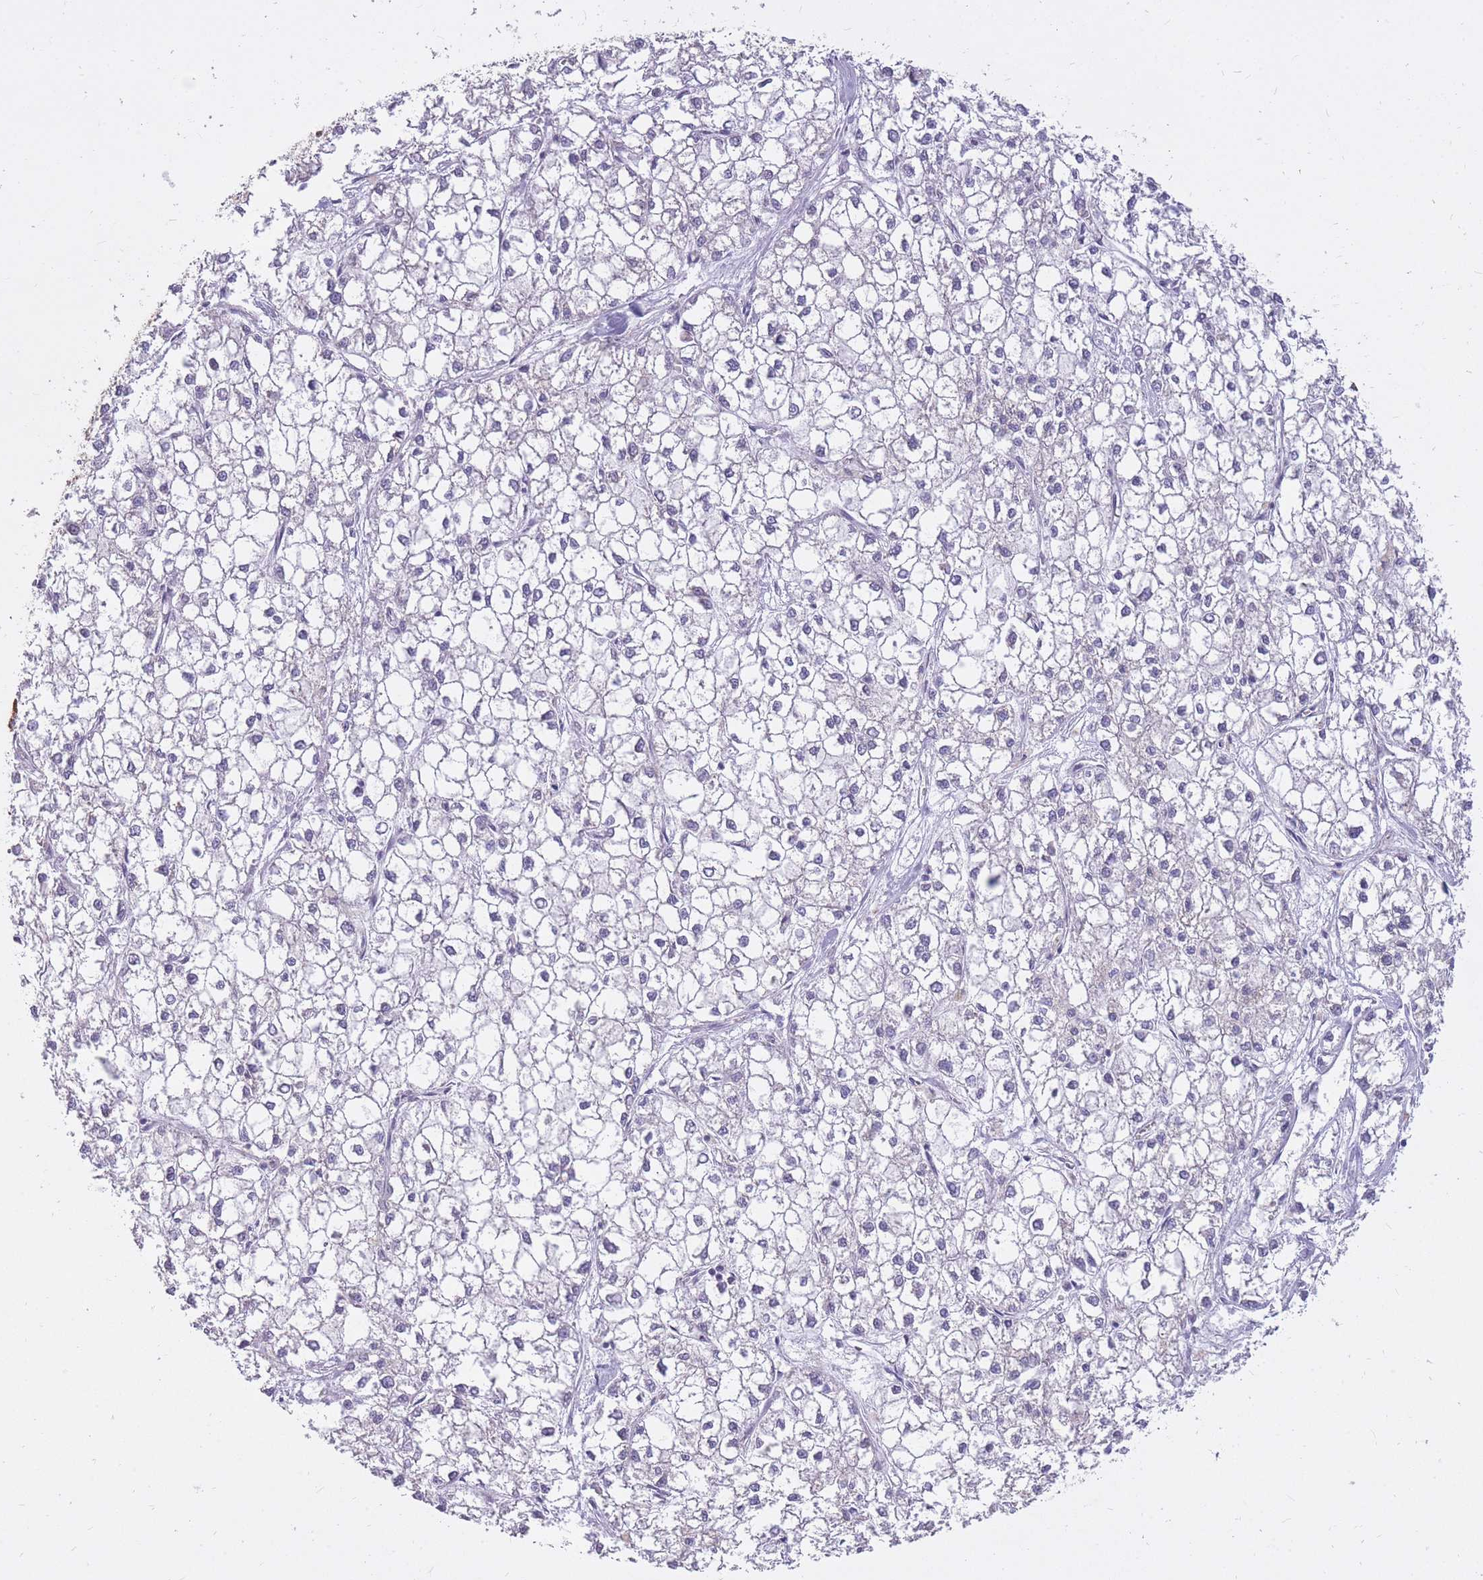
{"staining": {"intensity": "negative", "quantity": "none", "location": "none"}, "tissue": "liver cancer", "cell_type": "Tumor cells", "image_type": "cancer", "snomed": [{"axis": "morphology", "description": "Carcinoma, Hepatocellular, NOS"}, {"axis": "topography", "description": "Liver"}], "caption": "High magnification brightfield microscopy of liver cancer (hepatocellular carcinoma) stained with DAB (3,3'-diaminobenzidine) (brown) and counterstained with hematoxylin (blue): tumor cells show no significant positivity.", "gene": "RNF170", "patient": {"sex": "female", "age": 43}}